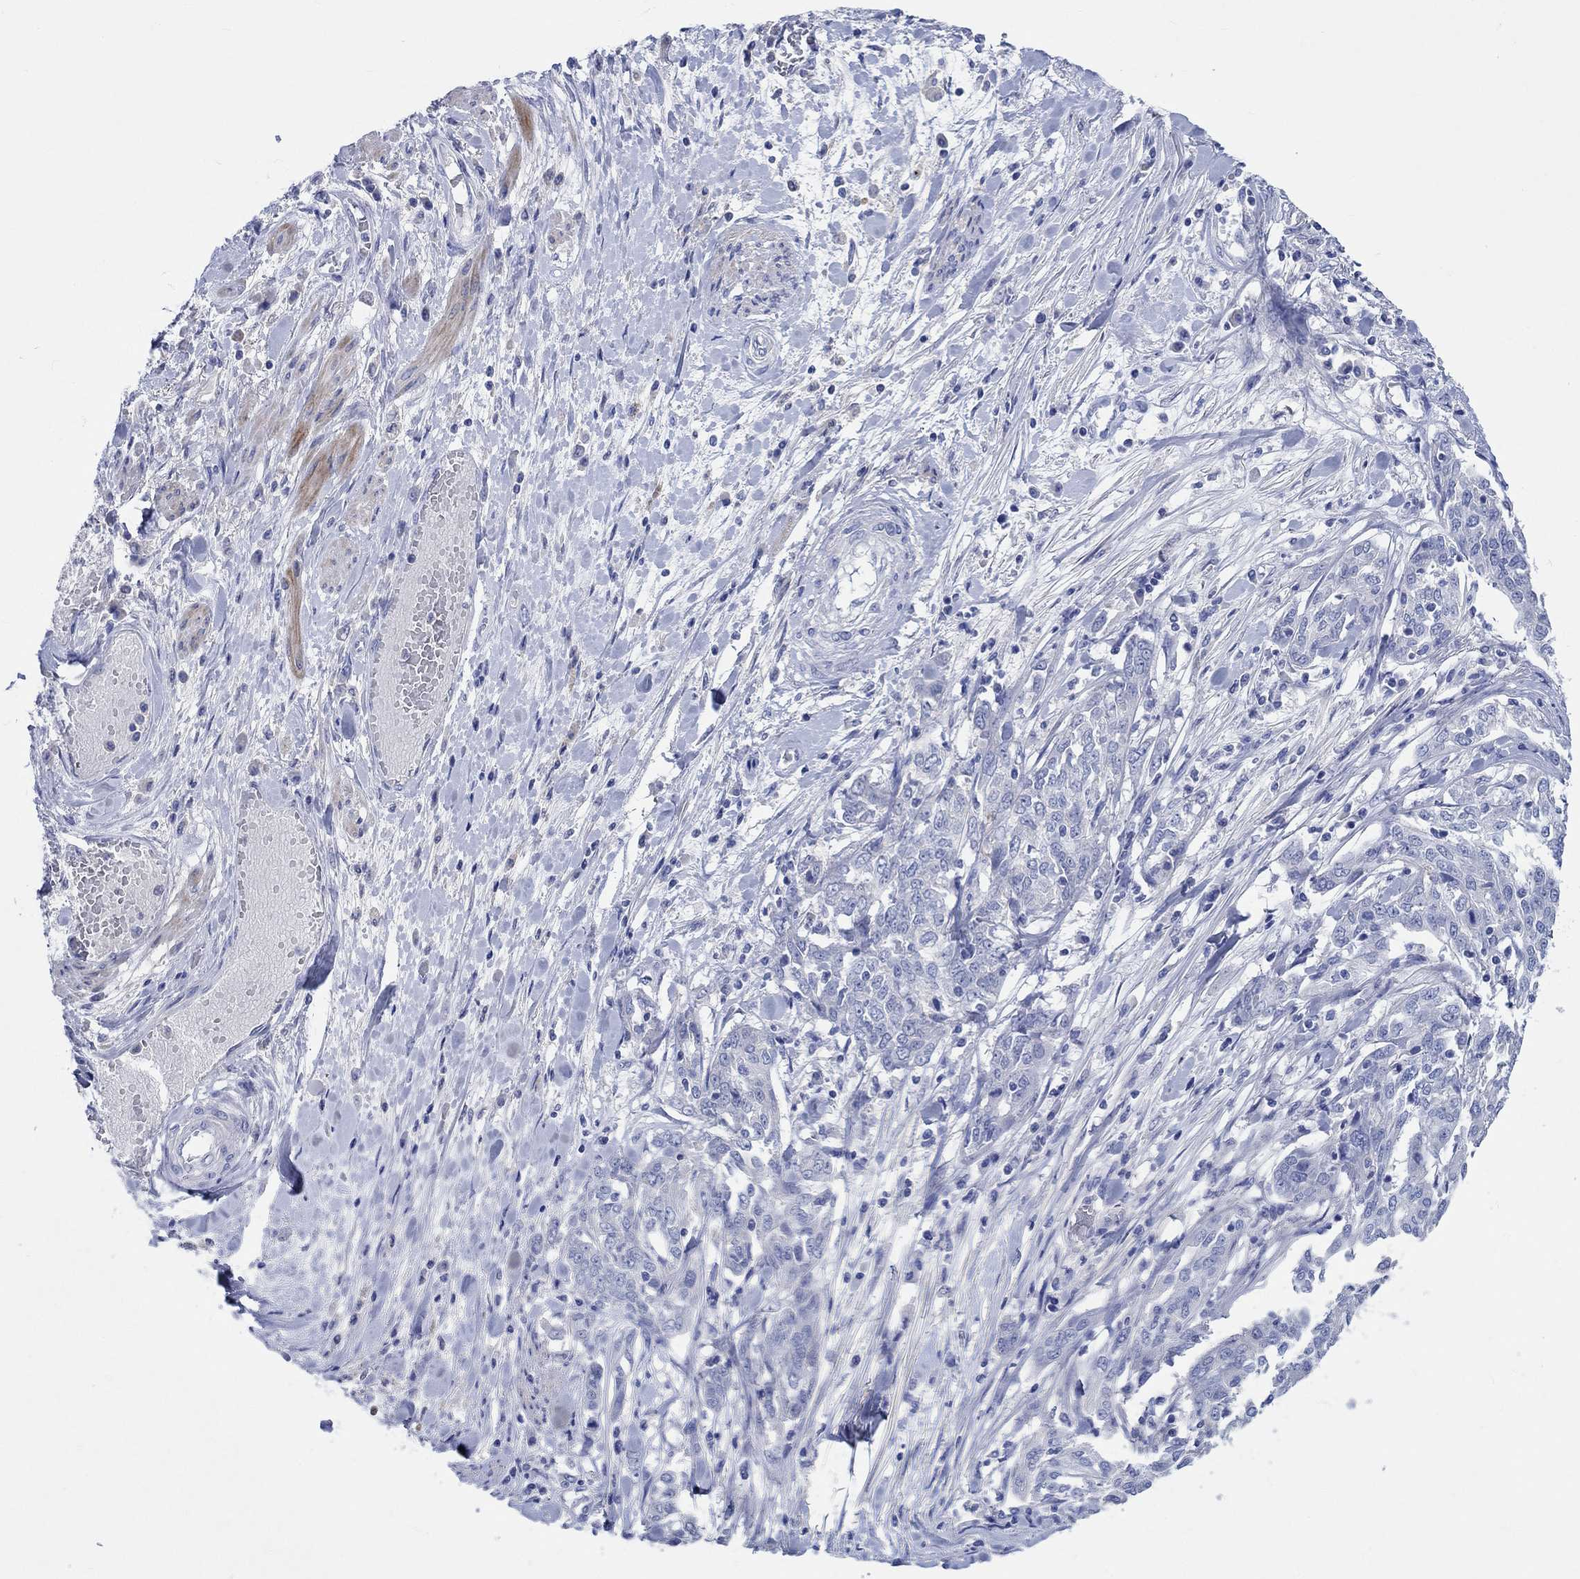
{"staining": {"intensity": "negative", "quantity": "none", "location": "none"}, "tissue": "ovarian cancer", "cell_type": "Tumor cells", "image_type": "cancer", "snomed": [{"axis": "morphology", "description": "Cystadenocarcinoma, serous, NOS"}, {"axis": "topography", "description": "Ovary"}], "caption": "DAB immunohistochemical staining of human ovarian serous cystadenocarcinoma exhibits no significant staining in tumor cells. (DAB (3,3'-diaminobenzidine) immunohistochemistry (IHC) with hematoxylin counter stain).", "gene": "SHISA4", "patient": {"sex": "female", "age": 67}}